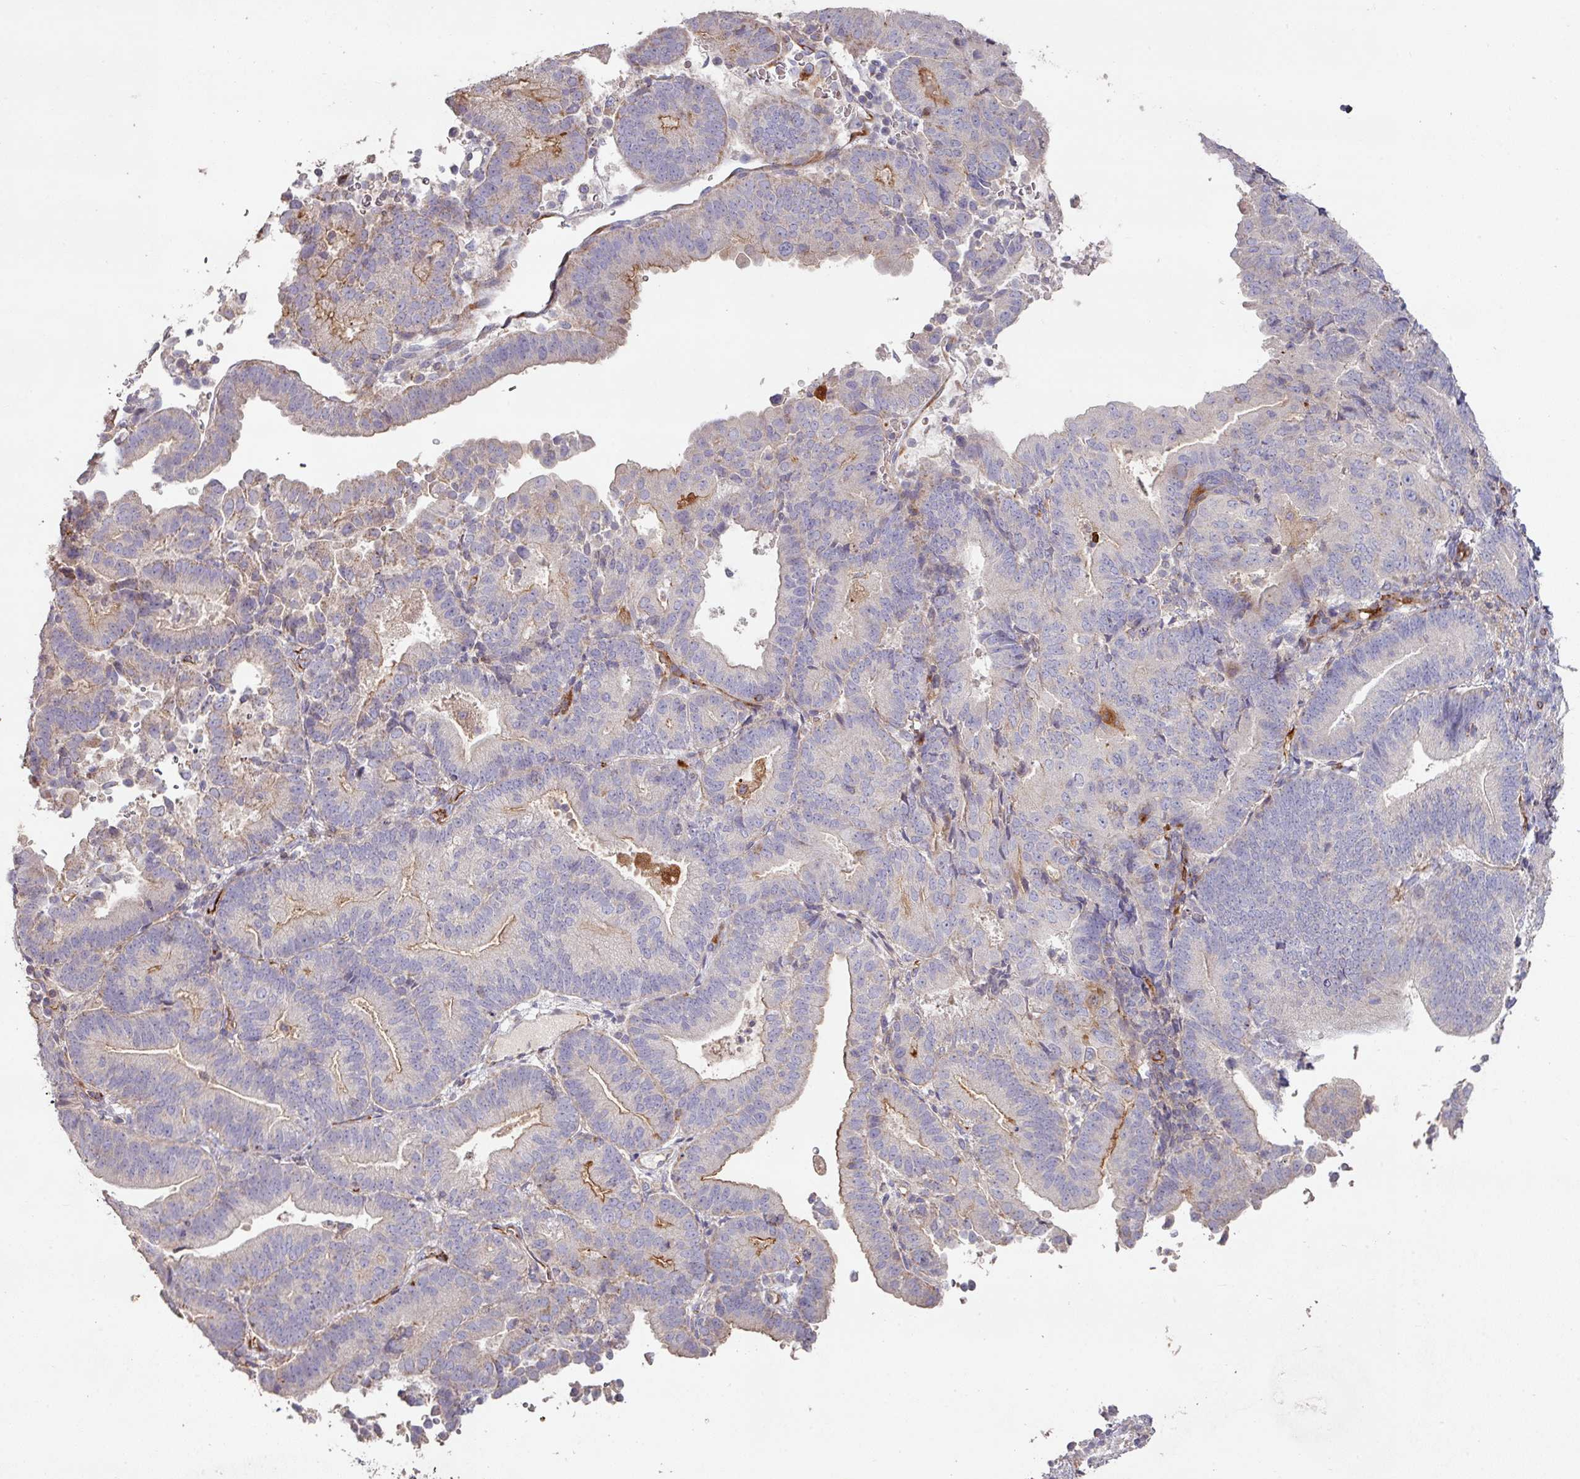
{"staining": {"intensity": "moderate", "quantity": "<25%", "location": "cytoplasmic/membranous"}, "tissue": "endometrial cancer", "cell_type": "Tumor cells", "image_type": "cancer", "snomed": [{"axis": "morphology", "description": "Adenocarcinoma, NOS"}, {"axis": "topography", "description": "Endometrium"}], "caption": "Endometrial cancer stained with a protein marker displays moderate staining in tumor cells.", "gene": "RPL23A", "patient": {"sex": "female", "age": 70}}